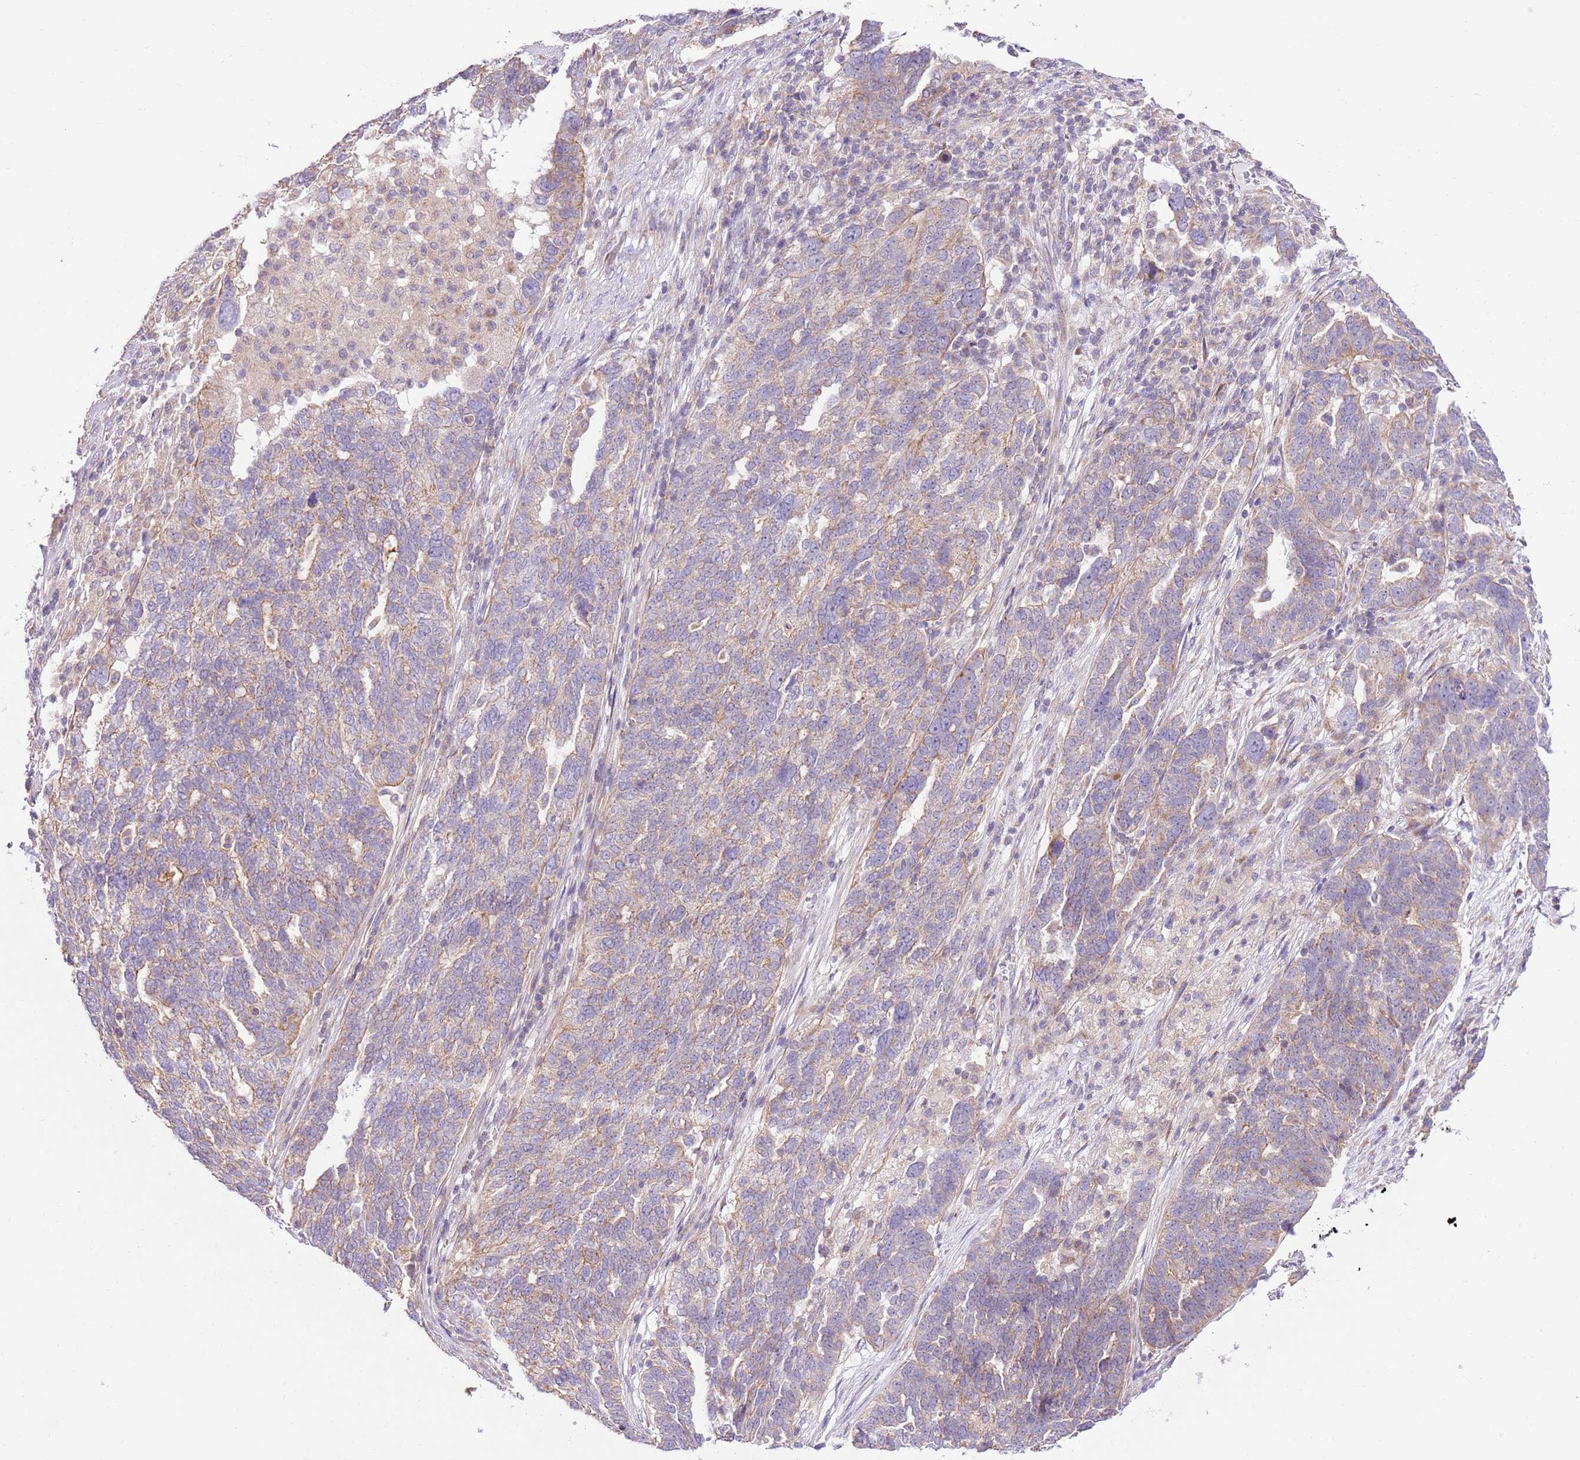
{"staining": {"intensity": "weak", "quantity": "25%-75%", "location": "cytoplasmic/membranous"}, "tissue": "ovarian cancer", "cell_type": "Tumor cells", "image_type": "cancer", "snomed": [{"axis": "morphology", "description": "Cystadenocarcinoma, serous, NOS"}, {"axis": "topography", "description": "Ovary"}], "caption": "Human ovarian serous cystadenocarcinoma stained with a brown dye displays weak cytoplasmic/membranous positive positivity in approximately 25%-75% of tumor cells.", "gene": "SPATA2L", "patient": {"sex": "female", "age": 59}}